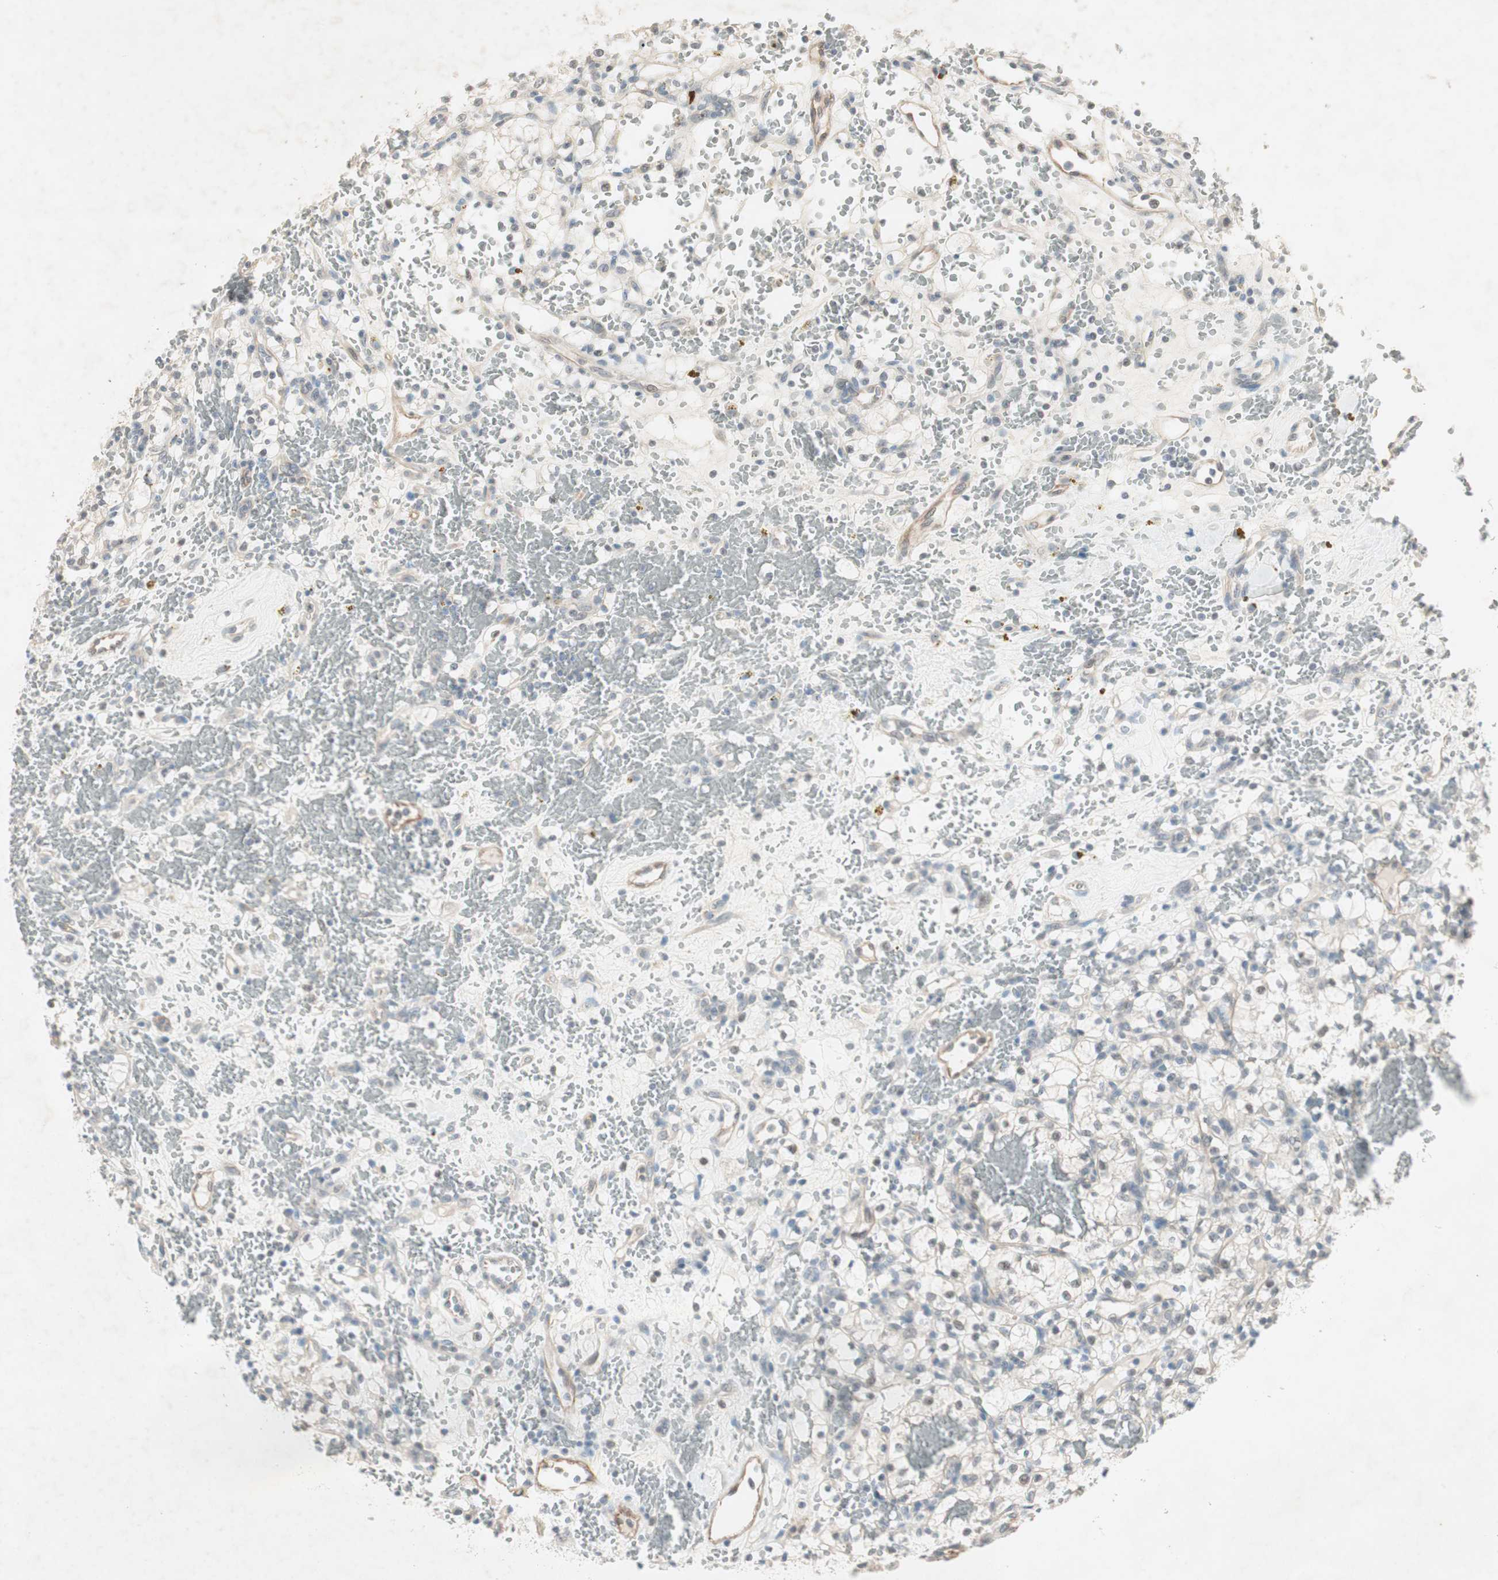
{"staining": {"intensity": "negative", "quantity": "none", "location": "none"}, "tissue": "renal cancer", "cell_type": "Tumor cells", "image_type": "cancer", "snomed": [{"axis": "morphology", "description": "Adenocarcinoma, NOS"}, {"axis": "topography", "description": "Kidney"}], "caption": "Immunohistochemistry micrograph of human renal adenocarcinoma stained for a protein (brown), which exhibits no staining in tumor cells.", "gene": "ITGB4", "patient": {"sex": "female", "age": 60}}